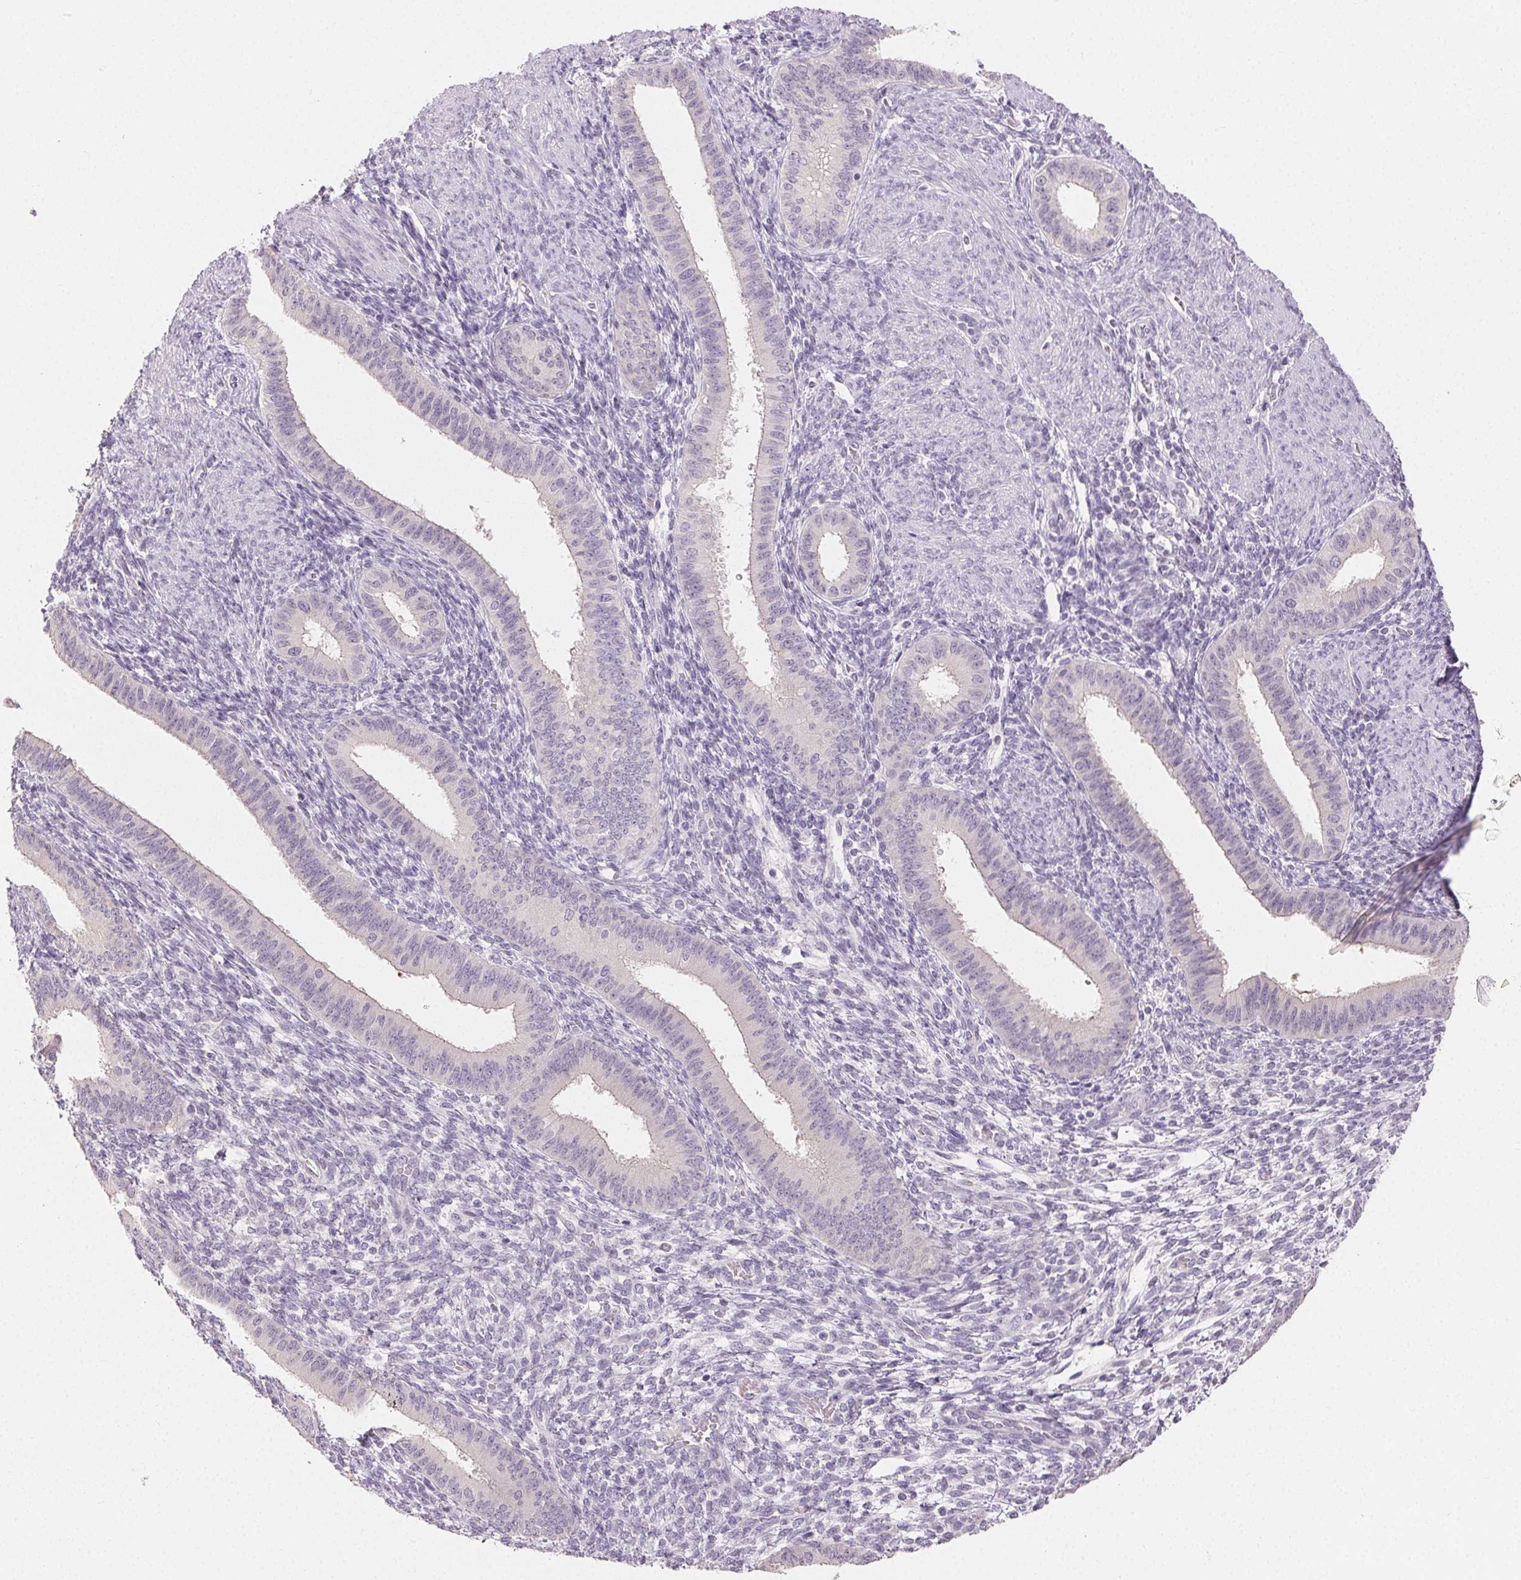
{"staining": {"intensity": "negative", "quantity": "none", "location": "none"}, "tissue": "endometrium", "cell_type": "Cells in endometrial stroma", "image_type": "normal", "snomed": [{"axis": "morphology", "description": "Normal tissue, NOS"}, {"axis": "topography", "description": "Endometrium"}], "caption": "Immunohistochemistry image of unremarkable endometrium stained for a protein (brown), which exhibits no staining in cells in endometrial stroma. (DAB immunohistochemistry, high magnification).", "gene": "SFTPD", "patient": {"sex": "female", "age": 39}}